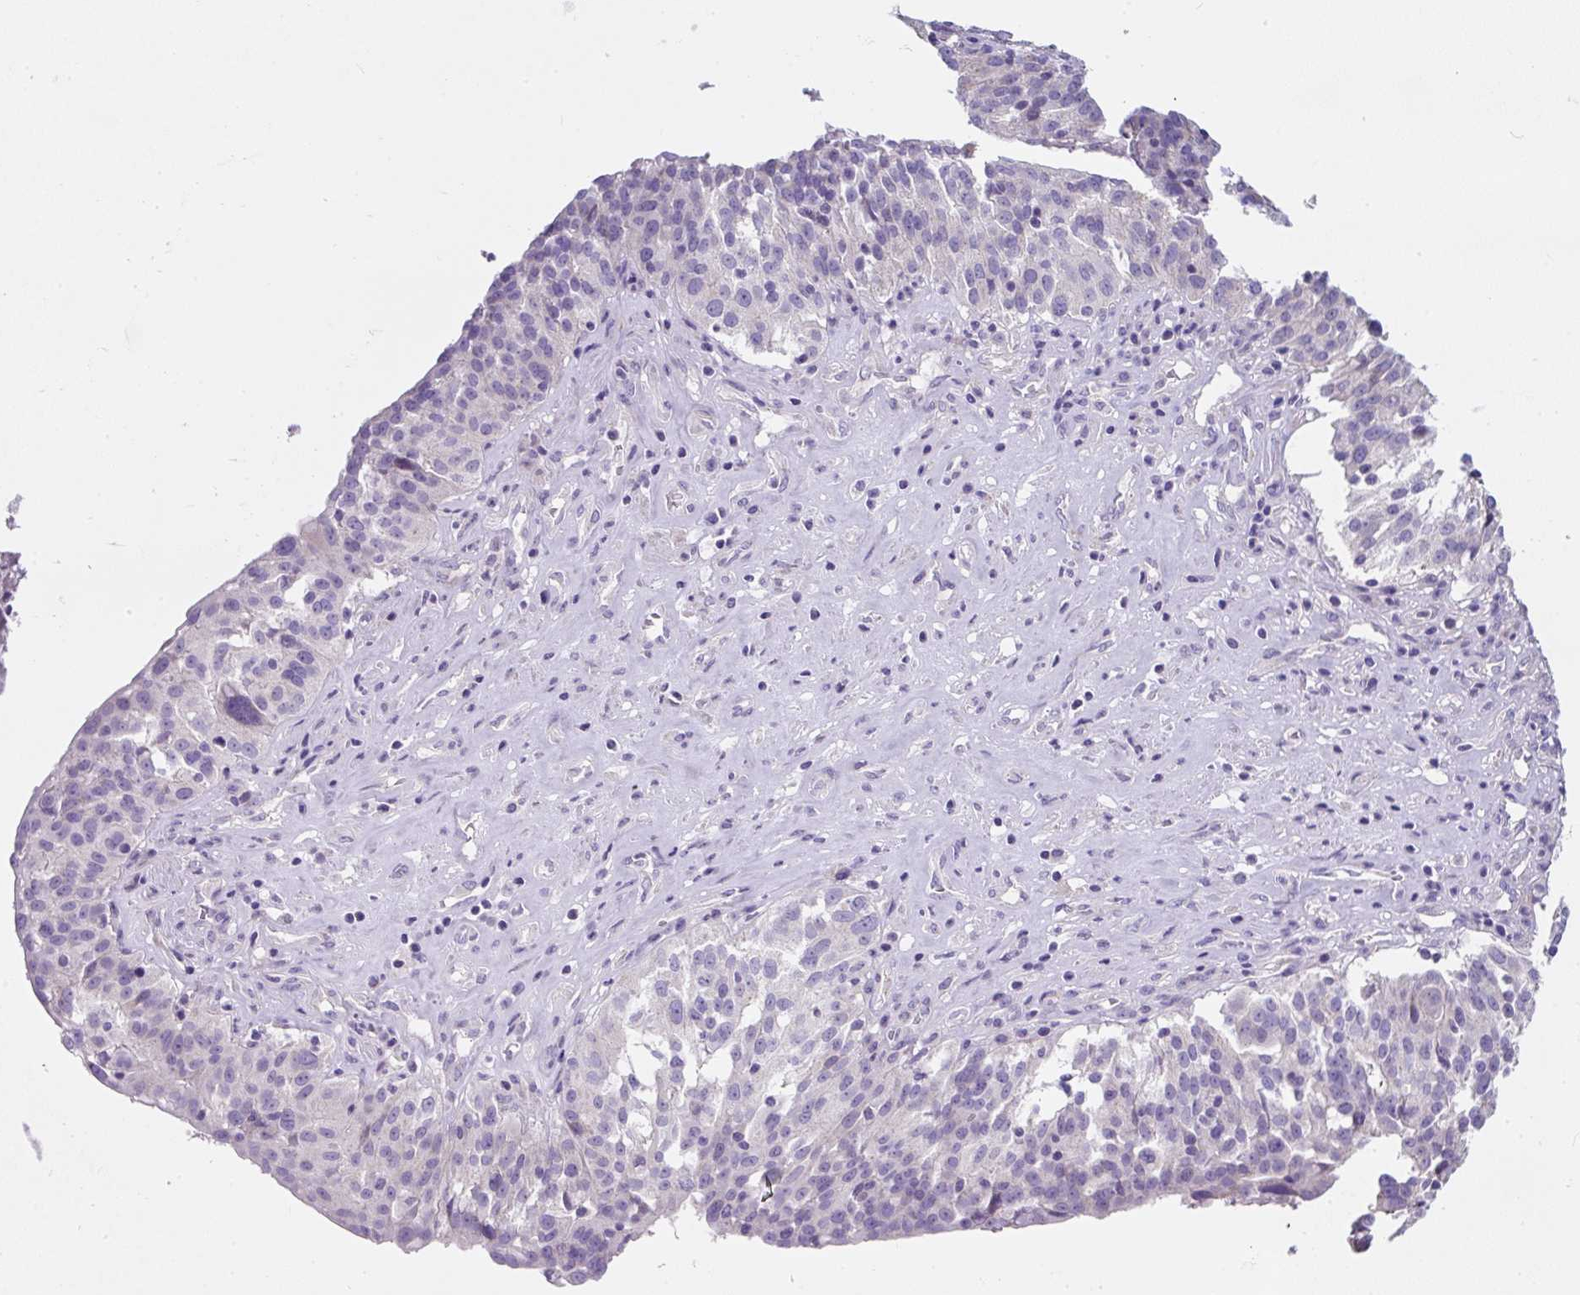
{"staining": {"intensity": "negative", "quantity": "none", "location": "none"}, "tissue": "ovarian cancer", "cell_type": "Tumor cells", "image_type": "cancer", "snomed": [{"axis": "morphology", "description": "Cystadenocarcinoma, serous, NOS"}, {"axis": "topography", "description": "Ovary"}], "caption": "This is an immunohistochemistry (IHC) photomicrograph of ovarian cancer. There is no staining in tumor cells.", "gene": "SUSD5", "patient": {"sex": "female", "age": 59}}